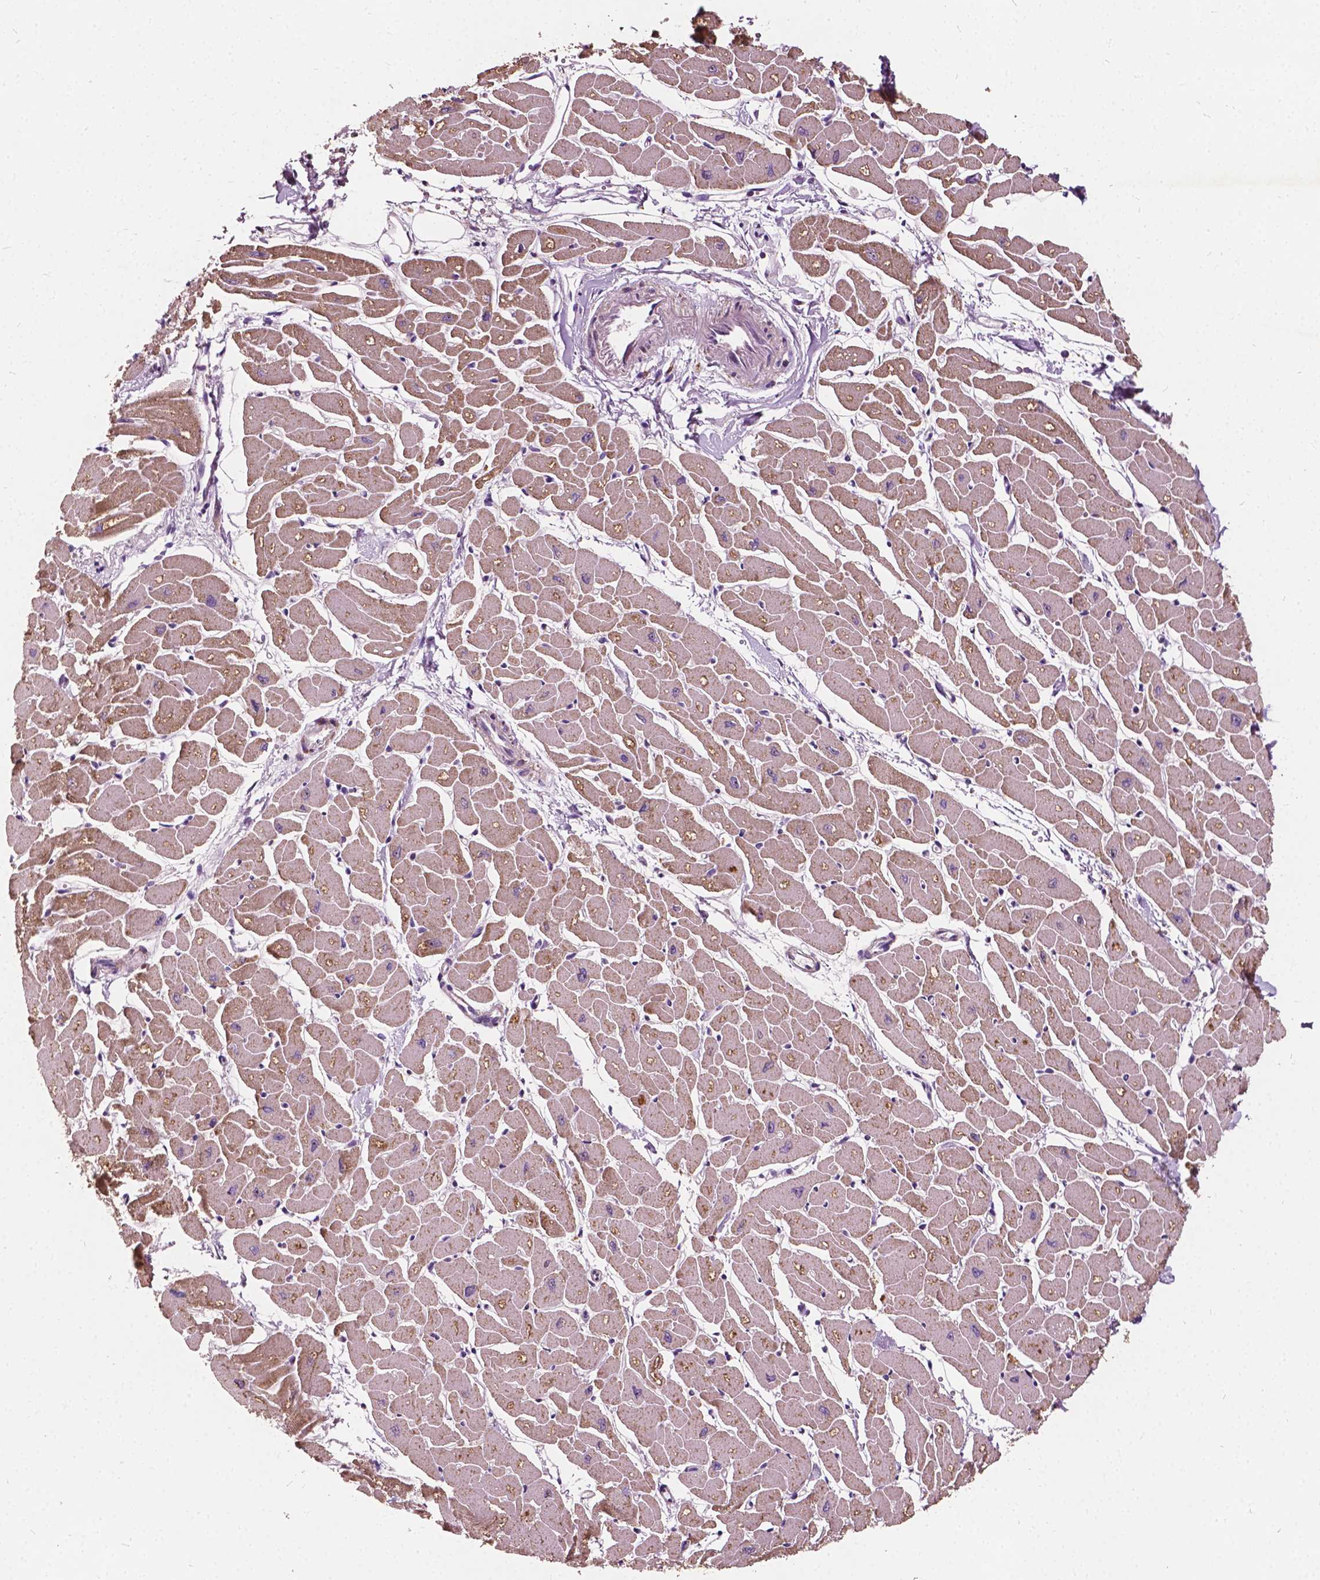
{"staining": {"intensity": "weak", "quantity": "25%-75%", "location": "cytoplasmic/membranous"}, "tissue": "heart muscle", "cell_type": "Cardiomyocytes", "image_type": "normal", "snomed": [{"axis": "morphology", "description": "Normal tissue, NOS"}, {"axis": "topography", "description": "Heart"}], "caption": "Protein staining demonstrates weak cytoplasmic/membranous staining in about 25%-75% of cardiomyocytes in unremarkable heart muscle.", "gene": "ODF3L2", "patient": {"sex": "male", "age": 57}}